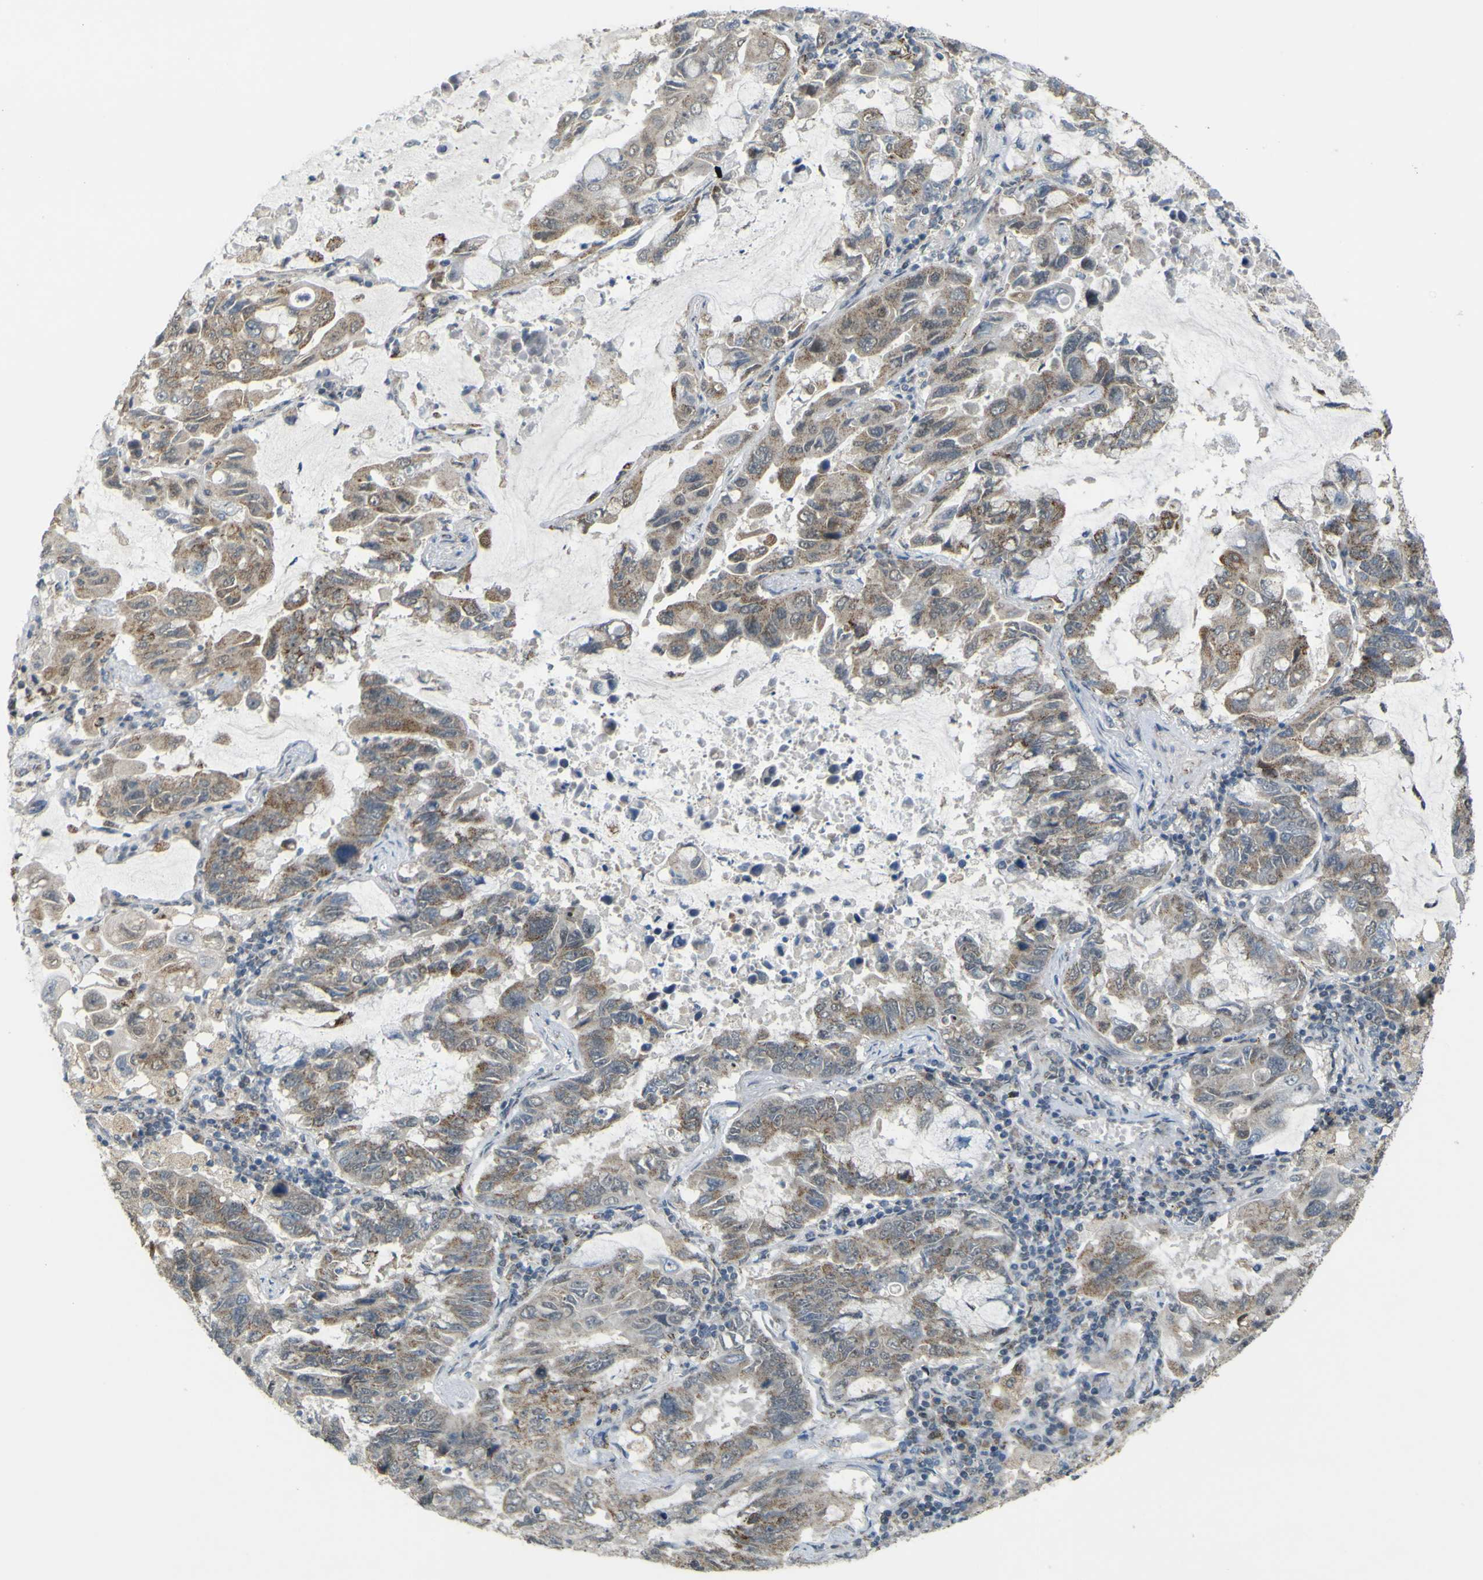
{"staining": {"intensity": "moderate", "quantity": ">75%", "location": "cytoplasmic/membranous"}, "tissue": "lung cancer", "cell_type": "Tumor cells", "image_type": "cancer", "snomed": [{"axis": "morphology", "description": "Adenocarcinoma, NOS"}, {"axis": "topography", "description": "Lung"}], "caption": "Human lung cancer stained with a protein marker demonstrates moderate staining in tumor cells.", "gene": "ACBD5", "patient": {"sex": "male", "age": 64}}